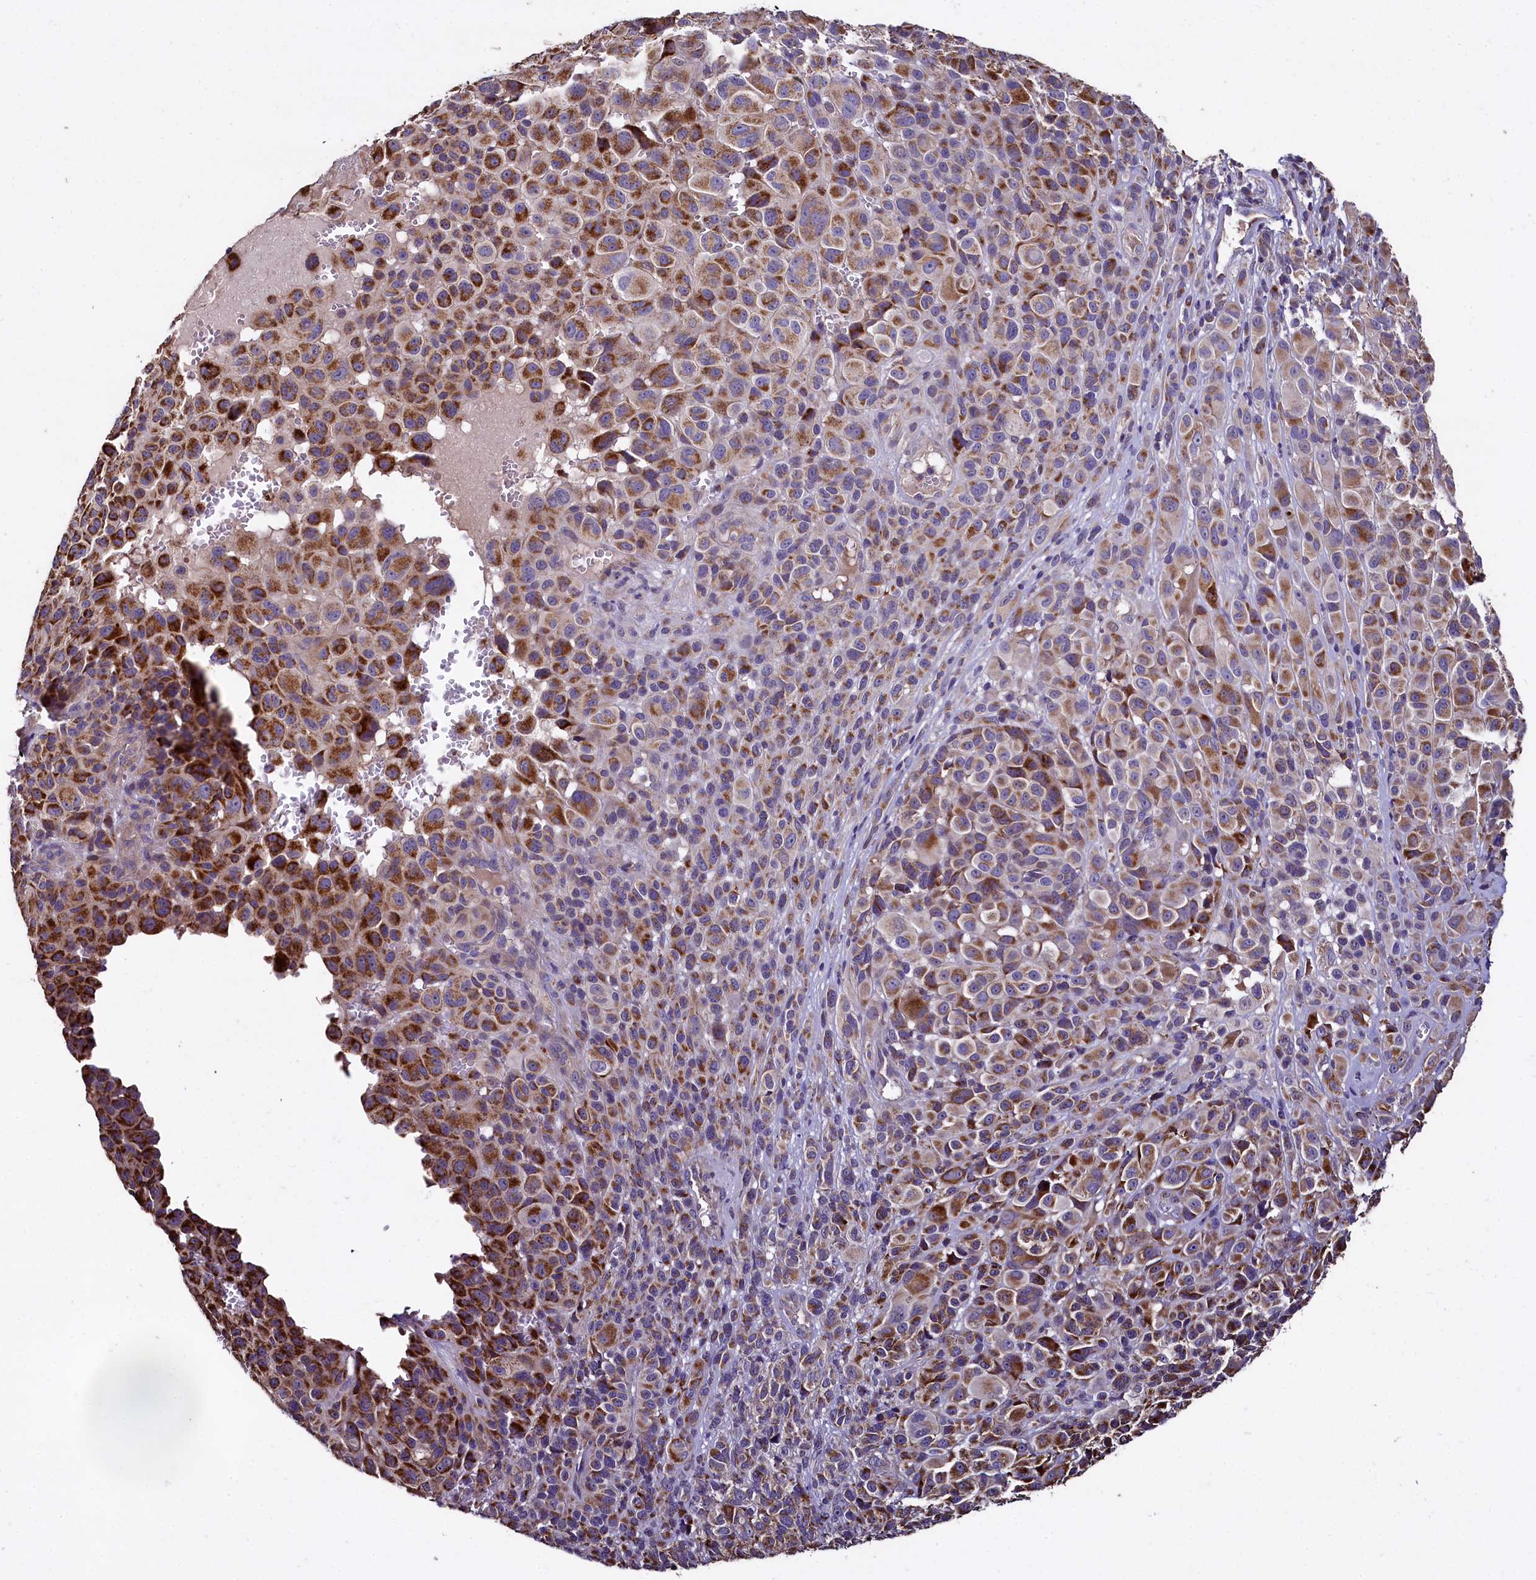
{"staining": {"intensity": "strong", "quantity": "25%-75%", "location": "cytoplasmic/membranous"}, "tissue": "melanoma", "cell_type": "Tumor cells", "image_type": "cancer", "snomed": [{"axis": "morphology", "description": "Malignant melanoma, NOS"}, {"axis": "topography", "description": "Skin of trunk"}], "caption": "Brown immunohistochemical staining in human malignant melanoma reveals strong cytoplasmic/membranous positivity in about 25%-75% of tumor cells.", "gene": "COQ9", "patient": {"sex": "male", "age": 71}}